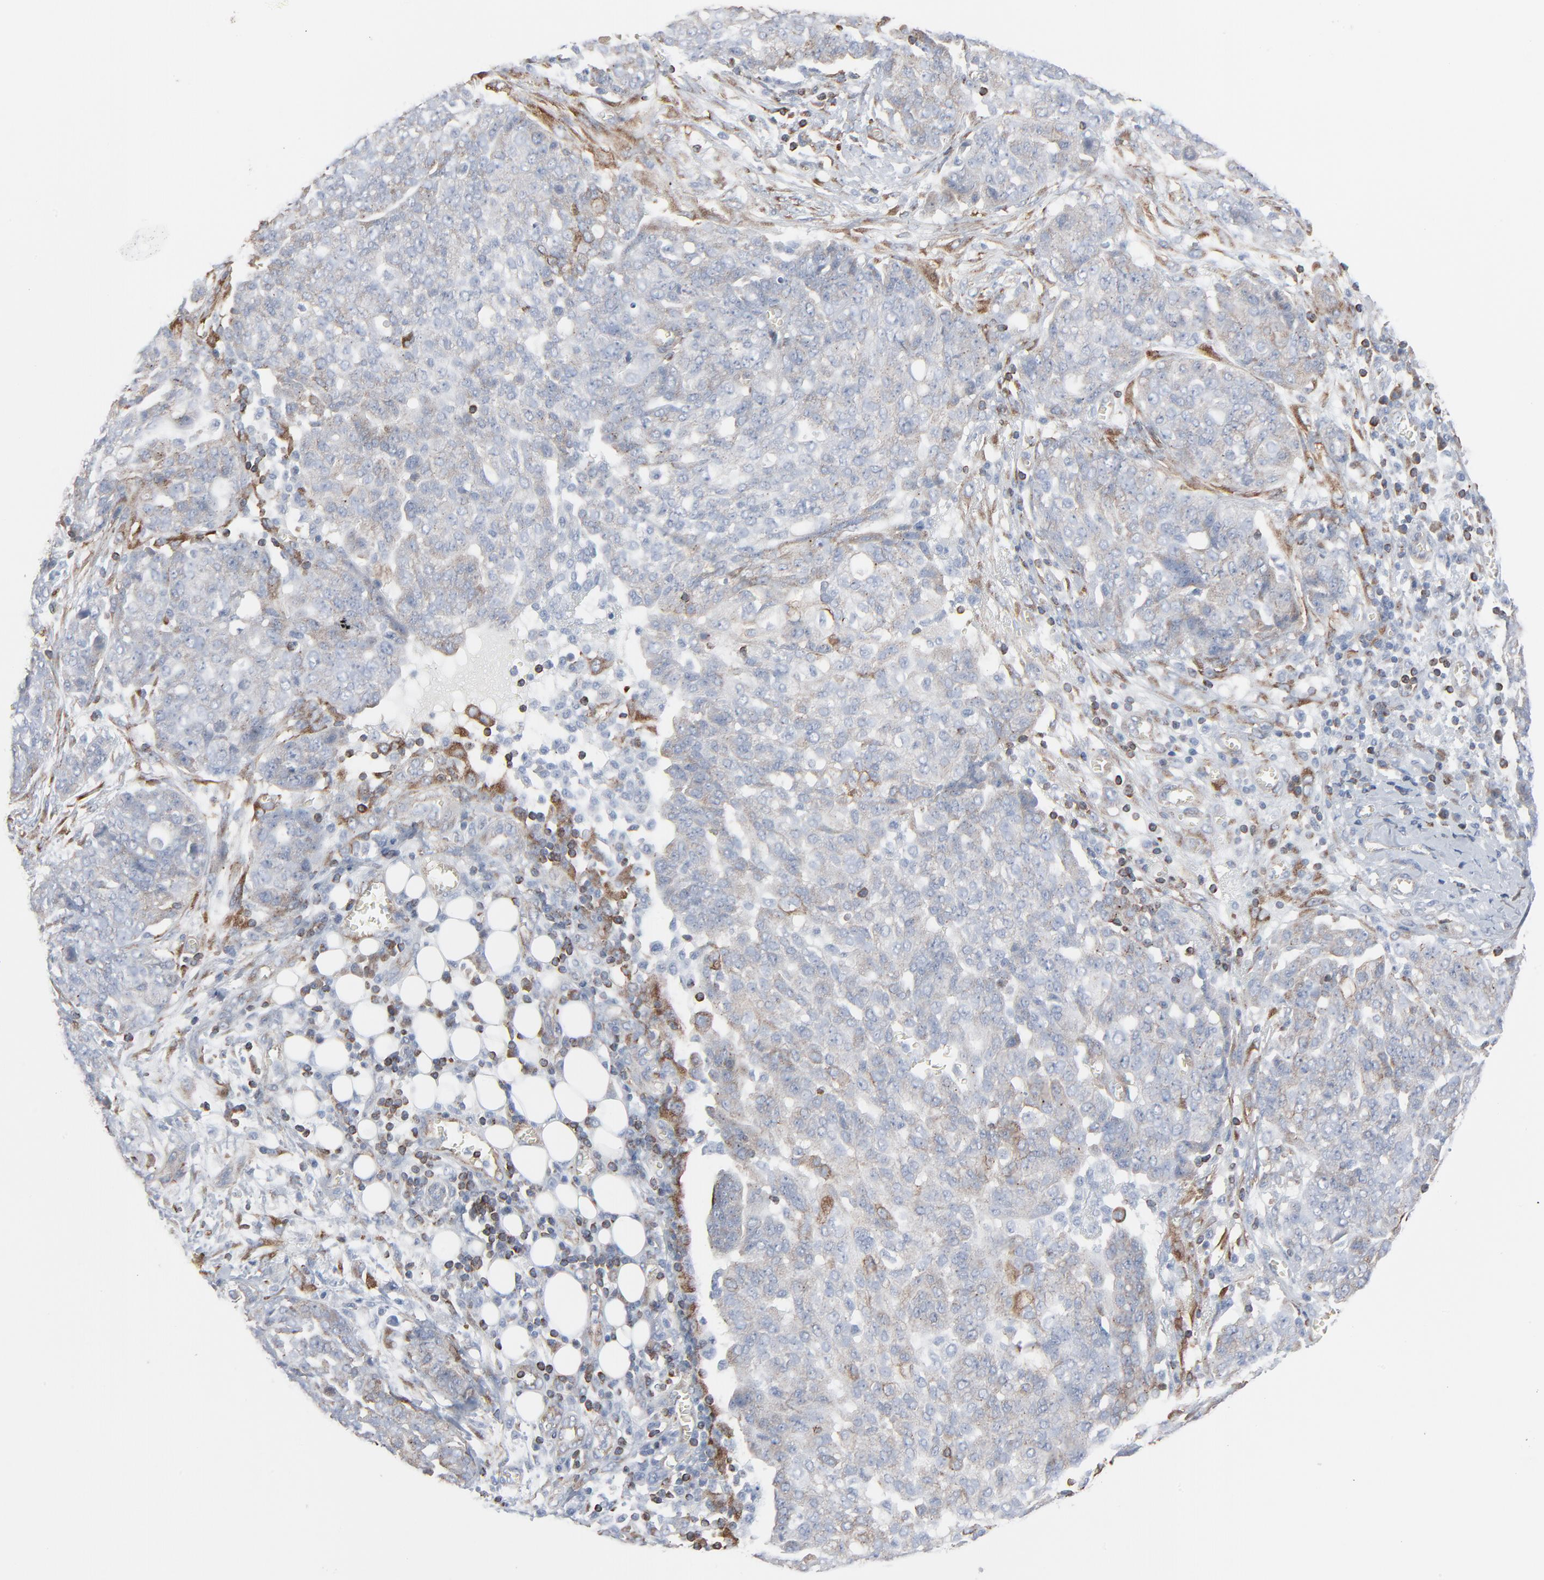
{"staining": {"intensity": "weak", "quantity": "<25%", "location": "cytoplasmic/membranous"}, "tissue": "ovarian cancer", "cell_type": "Tumor cells", "image_type": "cancer", "snomed": [{"axis": "morphology", "description": "Cystadenocarcinoma, serous, NOS"}, {"axis": "topography", "description": "Soft tissue"}, {"axis": "topography", "description": "Ovary"}], "caption": "This is an IHC image of ovarian cancer (serous cystadenocarcinoma). There is no staining in tumor cells.", "gene": "OPTN", "patient": {"sex": "female", "age": 57}}